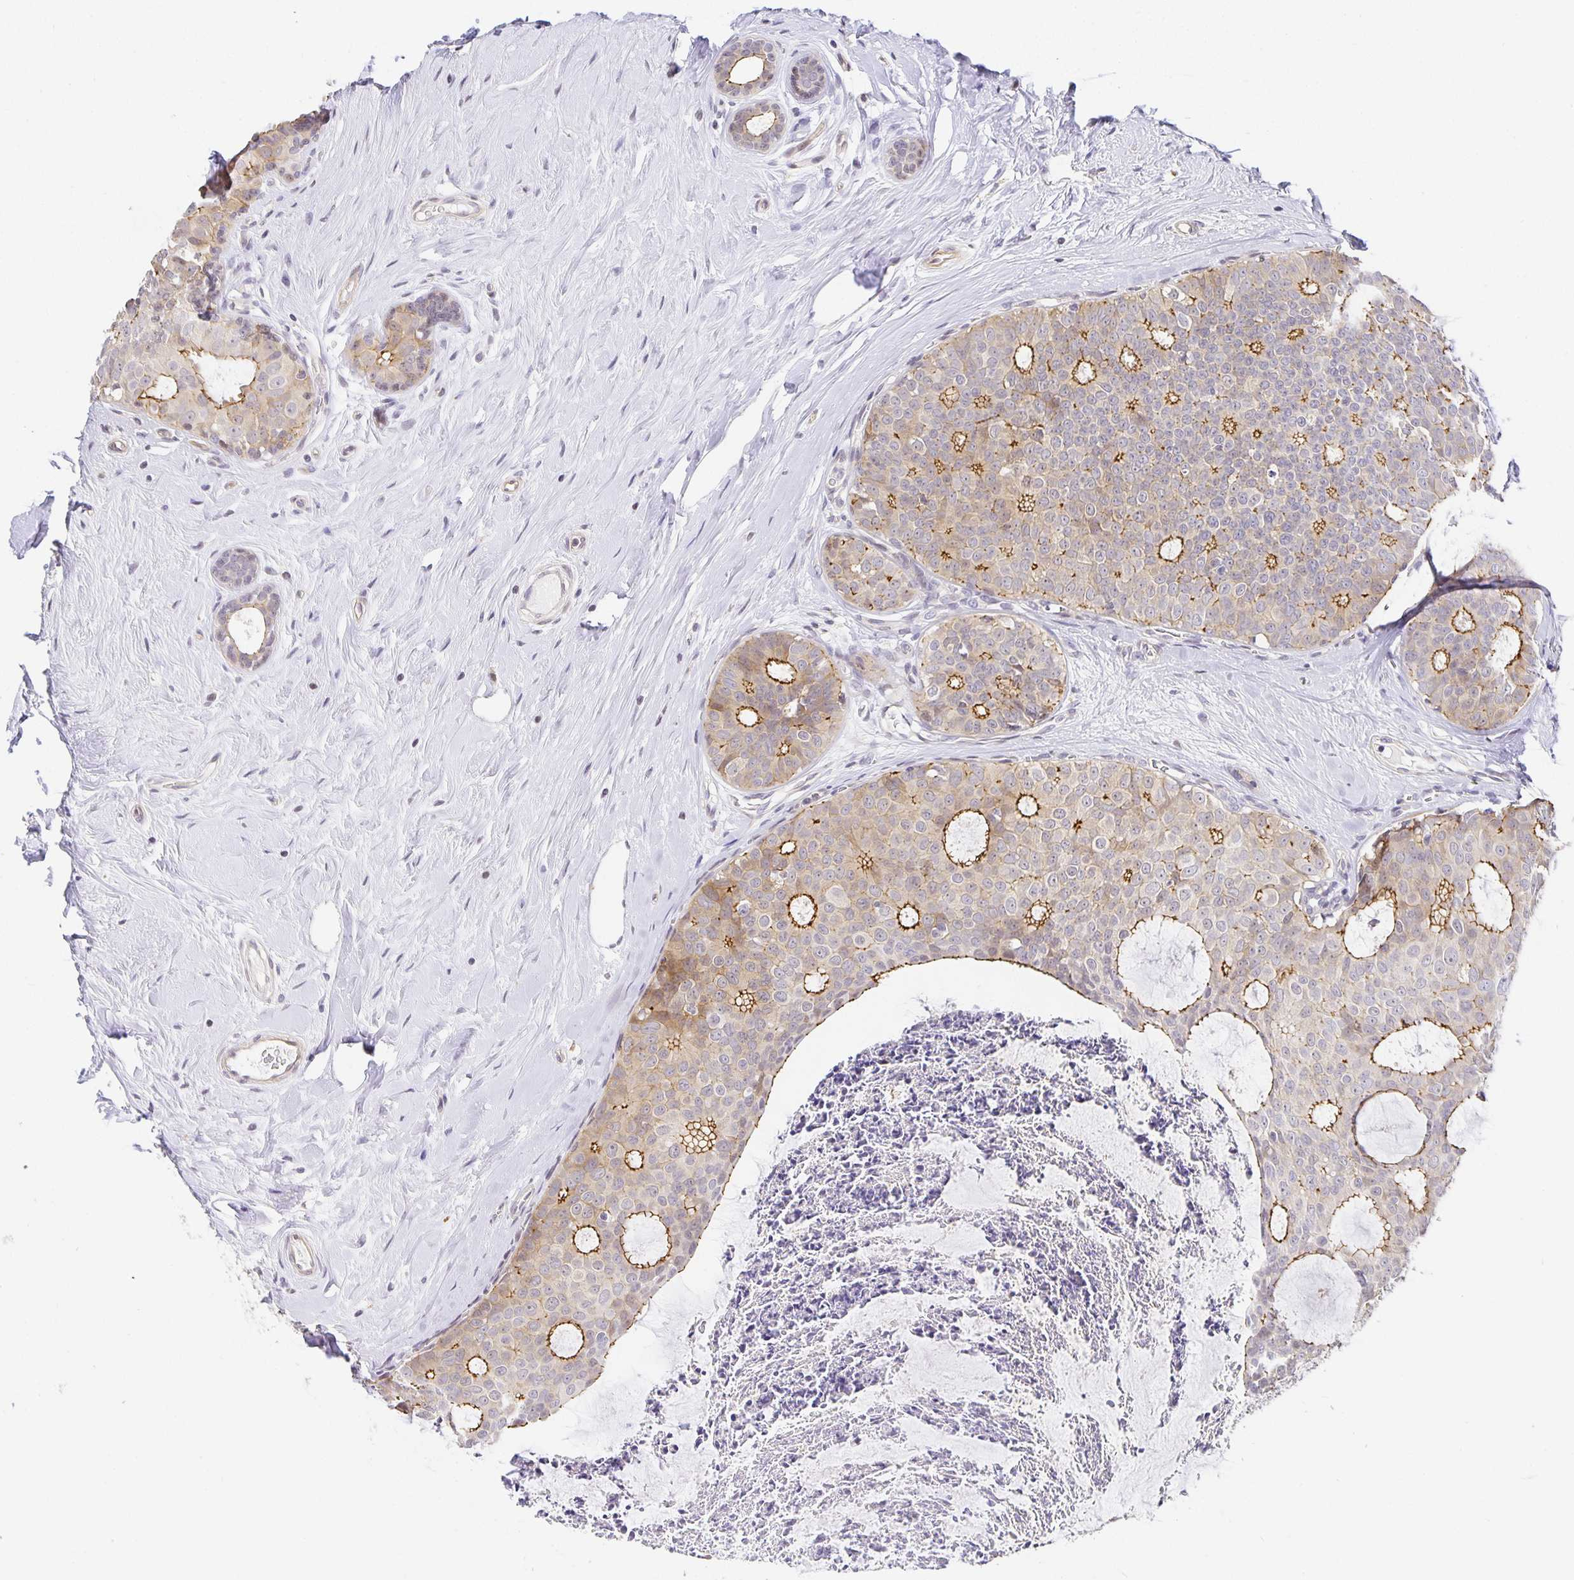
{"staining": {"intensity": "moderate", "quantity": "25%-75%", "location": "cytoplasmic/membranous"}, "tissue": "breast cancer", "cell_type": "Tumor cells", "image_type": "cancer", "snomed": [{"axis": "morphology", "description": "Duct carcinoma"}, {"axis": "topography", "description": "Breast"}], "caption": "Breast cancer stained for a protein displays moderate cytoplasmic/membranous positivity in tumor cells.", "gene": "TJP3", "patient": {"sex": "female", "age": 45}}